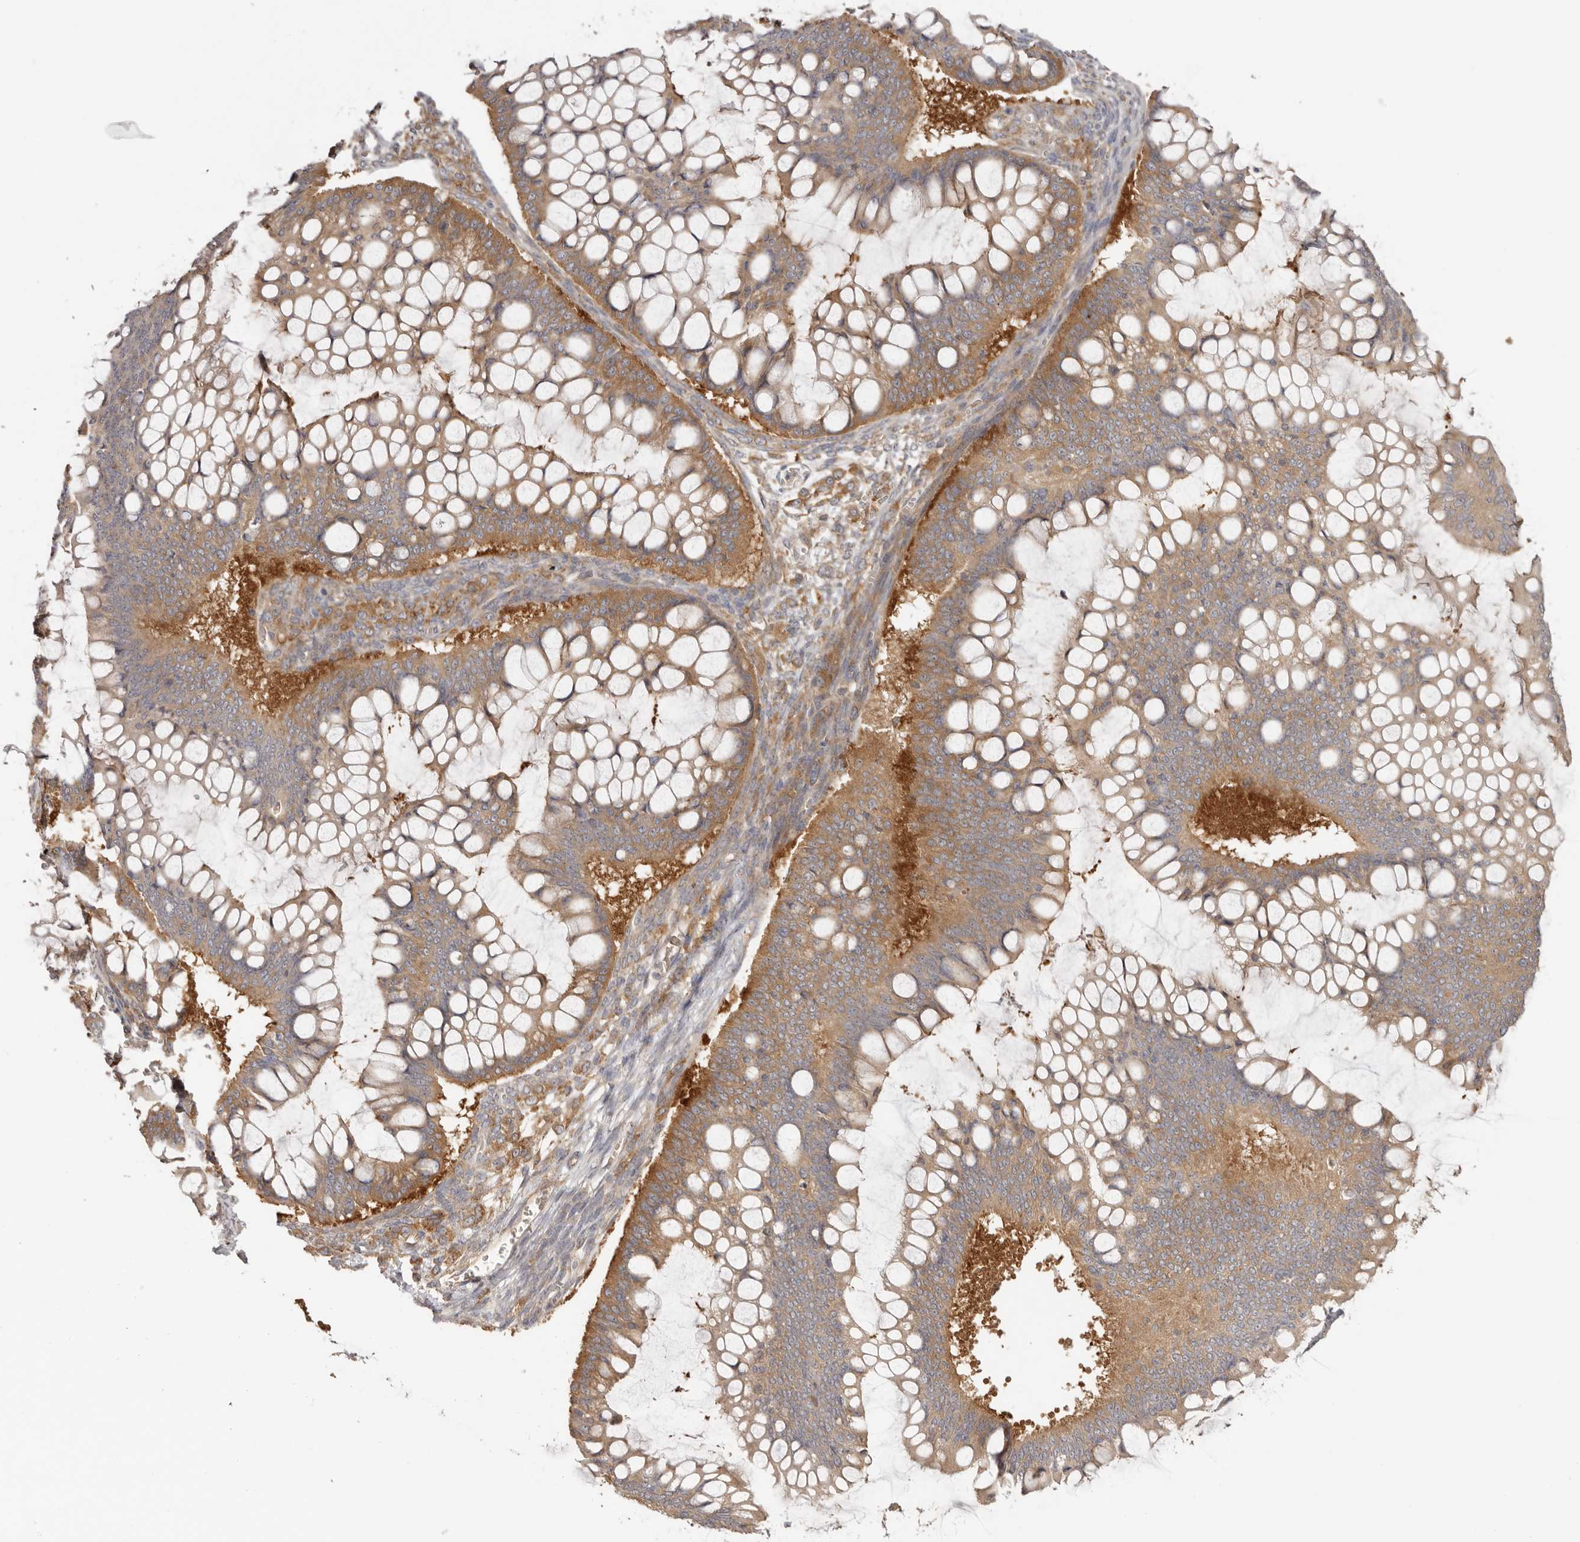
{"staining": {"intensity": "moderate", "quantity": ">75%", "location": "cytoplasmic/membranous"}, "tissue": "ovarian cancer", "cell_type": "Tumor cells", "image_type": "cancer", "snomed": [{"axis": "morphology", "description": "Cystadenocarcinoma, mucinous, NOS"}, {"axis": "topography", "description": "Ovary"}], "caption": "Mucinous cystadenocarcinoma (ovarian) stained for a protein reveals moderate cytoplasmic/membranous positivity in tumor cells.", "gene": "EEF1E1", "patient": {"sex": "female", "age": 73}}